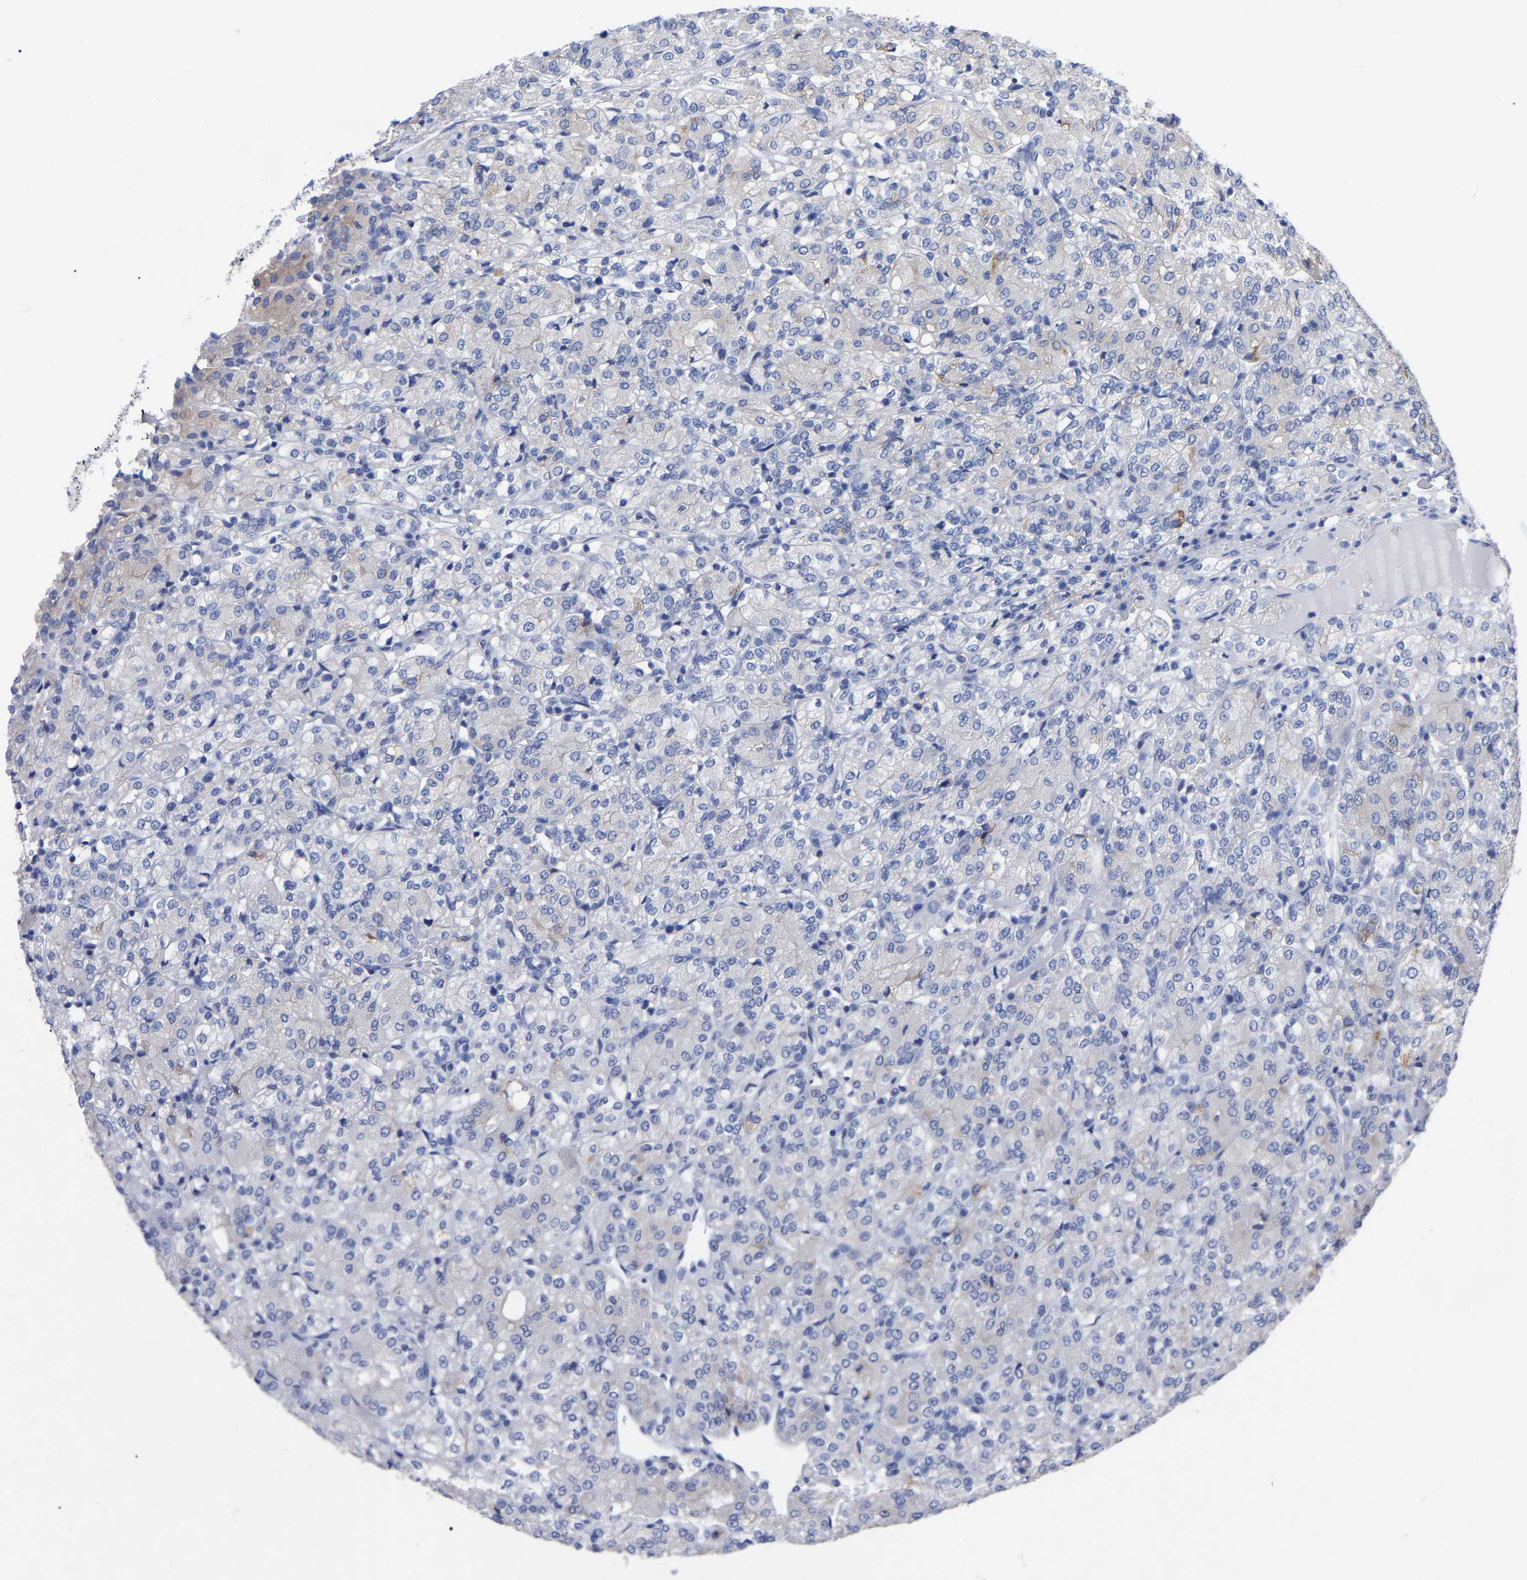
{"staining": {"intensity": "negative", "quantity": "none", "location": "none"}, "tissue": "renal cancer", "cell_type": "Tumor cells", "image_type": "cancer", "snomed": [{"axis": "morphology", "description": "Adenocarcinoma, NOS"}, {"axis": "topography", "description": "Kidney"}], "caption": "Immunohistochemistry of renal cancer (adenocarcinoma) demonstrates no staining in tumor cells. The staining was performed using DAB (3,3'-diaminobenzidine) to visualize the protein expression in brown, while the nuclei were stained in blue with hematoxylin (Magnification: 20x).", "gene": "ANXA13", "patient": {"sex": "male", "age": 77}}